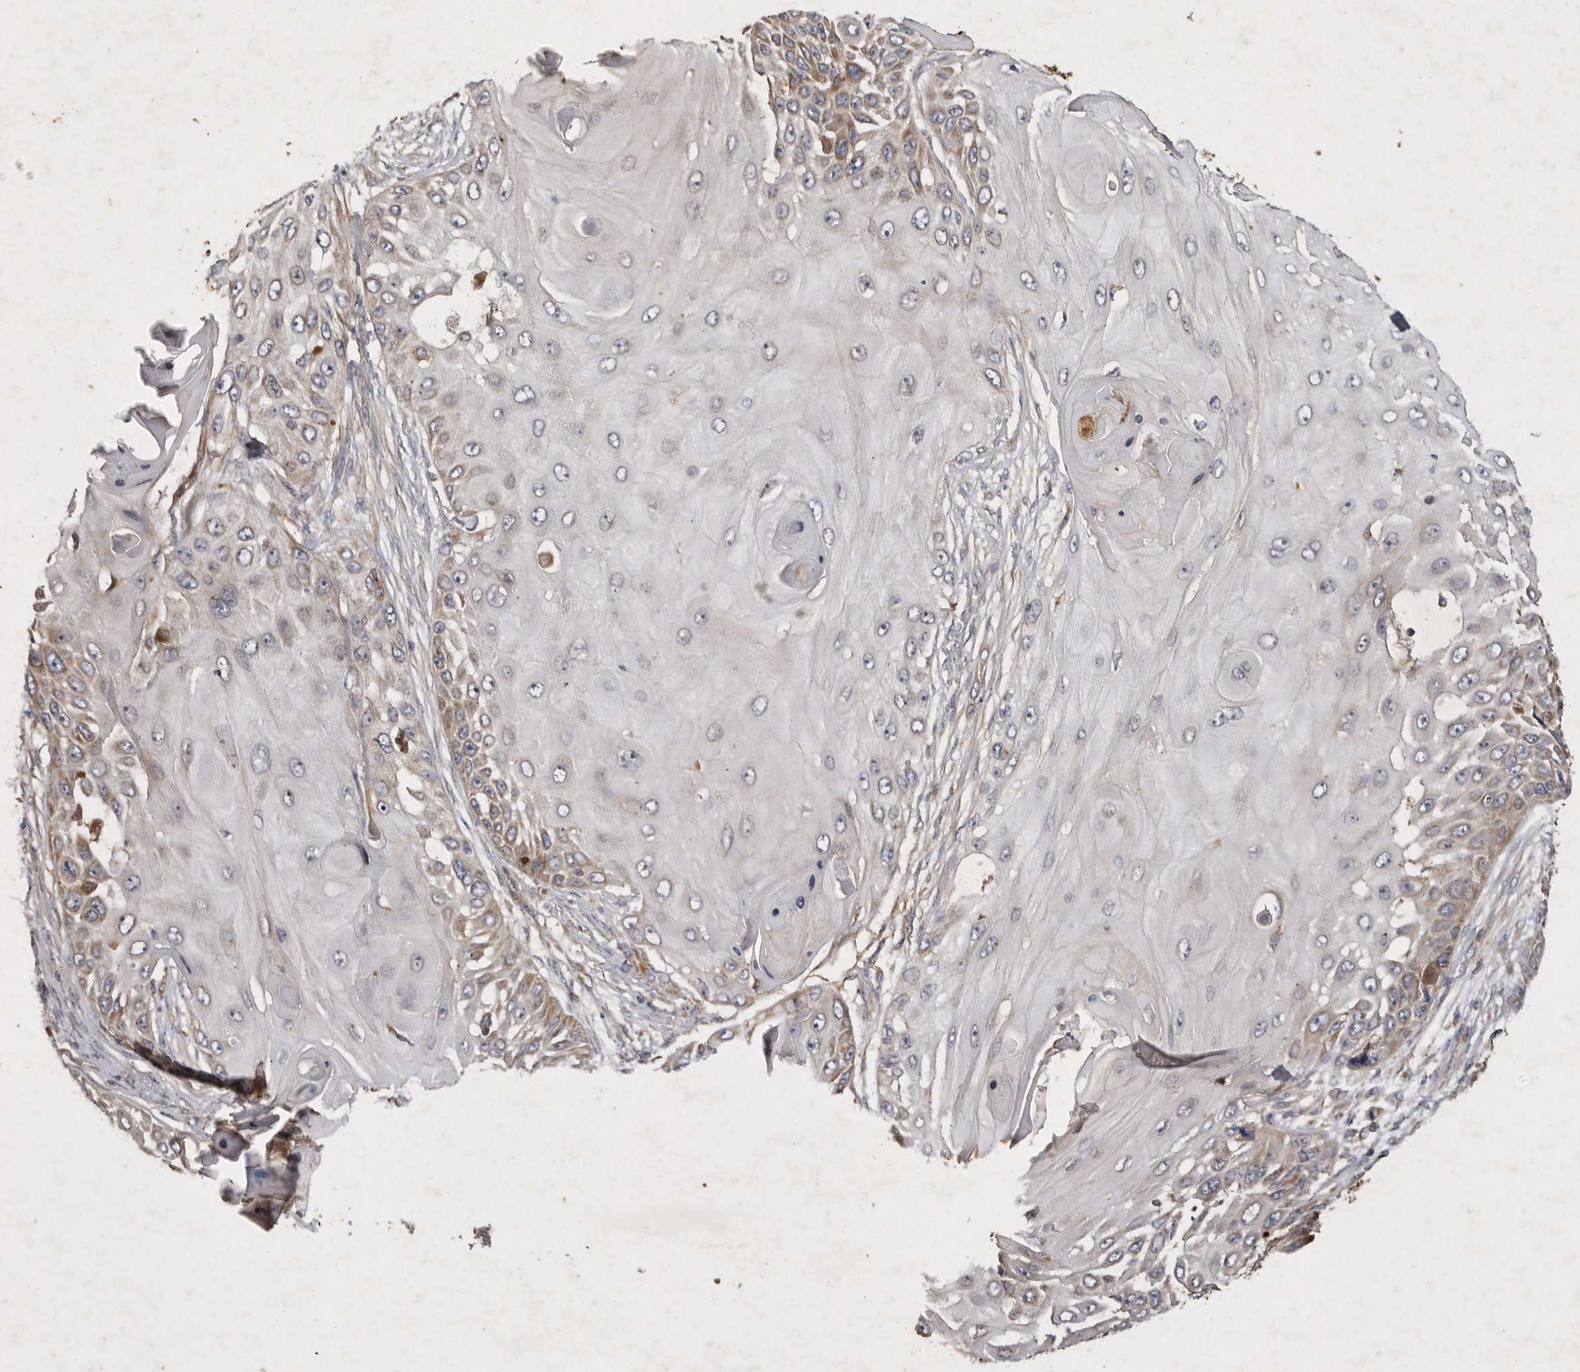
{"staining": {"intensity": "moderate", "quantity": "<25%", "location": "cytoplasmic/membranous"}, "tissue": "skin cancer", "cell_type": "Tumor cells", "image_type": "cancer", "snomed": [{"axis": "morphology", "description": "Squamous cell carcinoma, NOS"}, {"axis": "topography", "description": "Skin"}], "caption": "This micrograph shows immunohistochemistry staining of skin cancer (squamous cell carcinoma), with low moderate cytoplasmic/membranous expression in approximately <25% of tumor cells.", "gene": "MRPL41", "patient": {"sex": "female", "age": 44}}